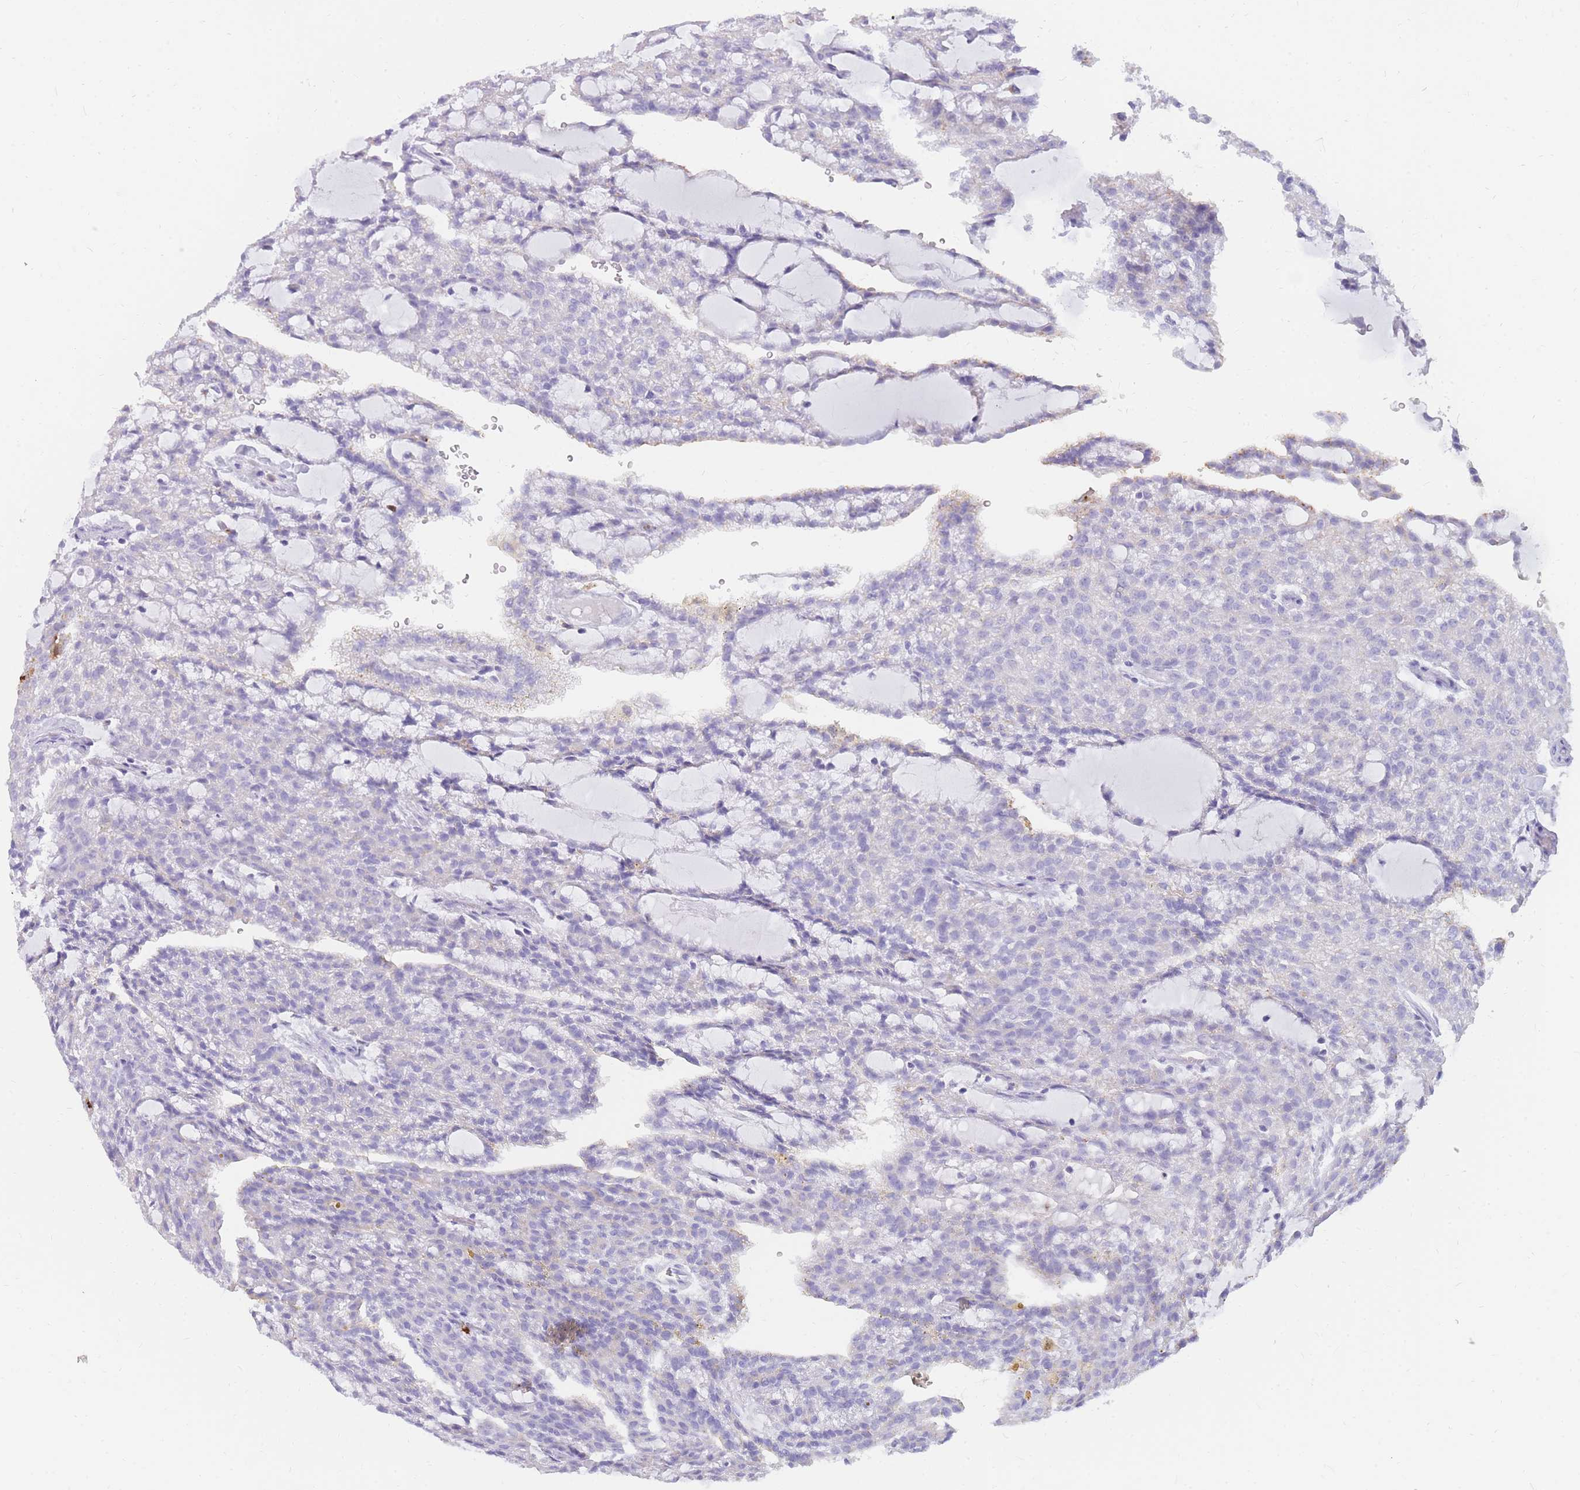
{"staining": {"intensity": "negative", "quantity": "none", "location": "none"}, "tissue": "renal cancer", "cell_type": "Tumor cells", "image_type": "cancer", "snomed": [{"axis": "morphology", "description": "Adenocarcinoma, NOS"}, {"axis": "topography", "description": "Kidney"}], "caption": "This histopathology image is of renal adenocarcinoma stained with immunohistochemistry (IHC) to label a protein in brown with the nuclei are counter-stained blue. There is no expression in tumor cells.", "gene": "TPSAB1", "patient": {"sex": "male", "age": 63}}